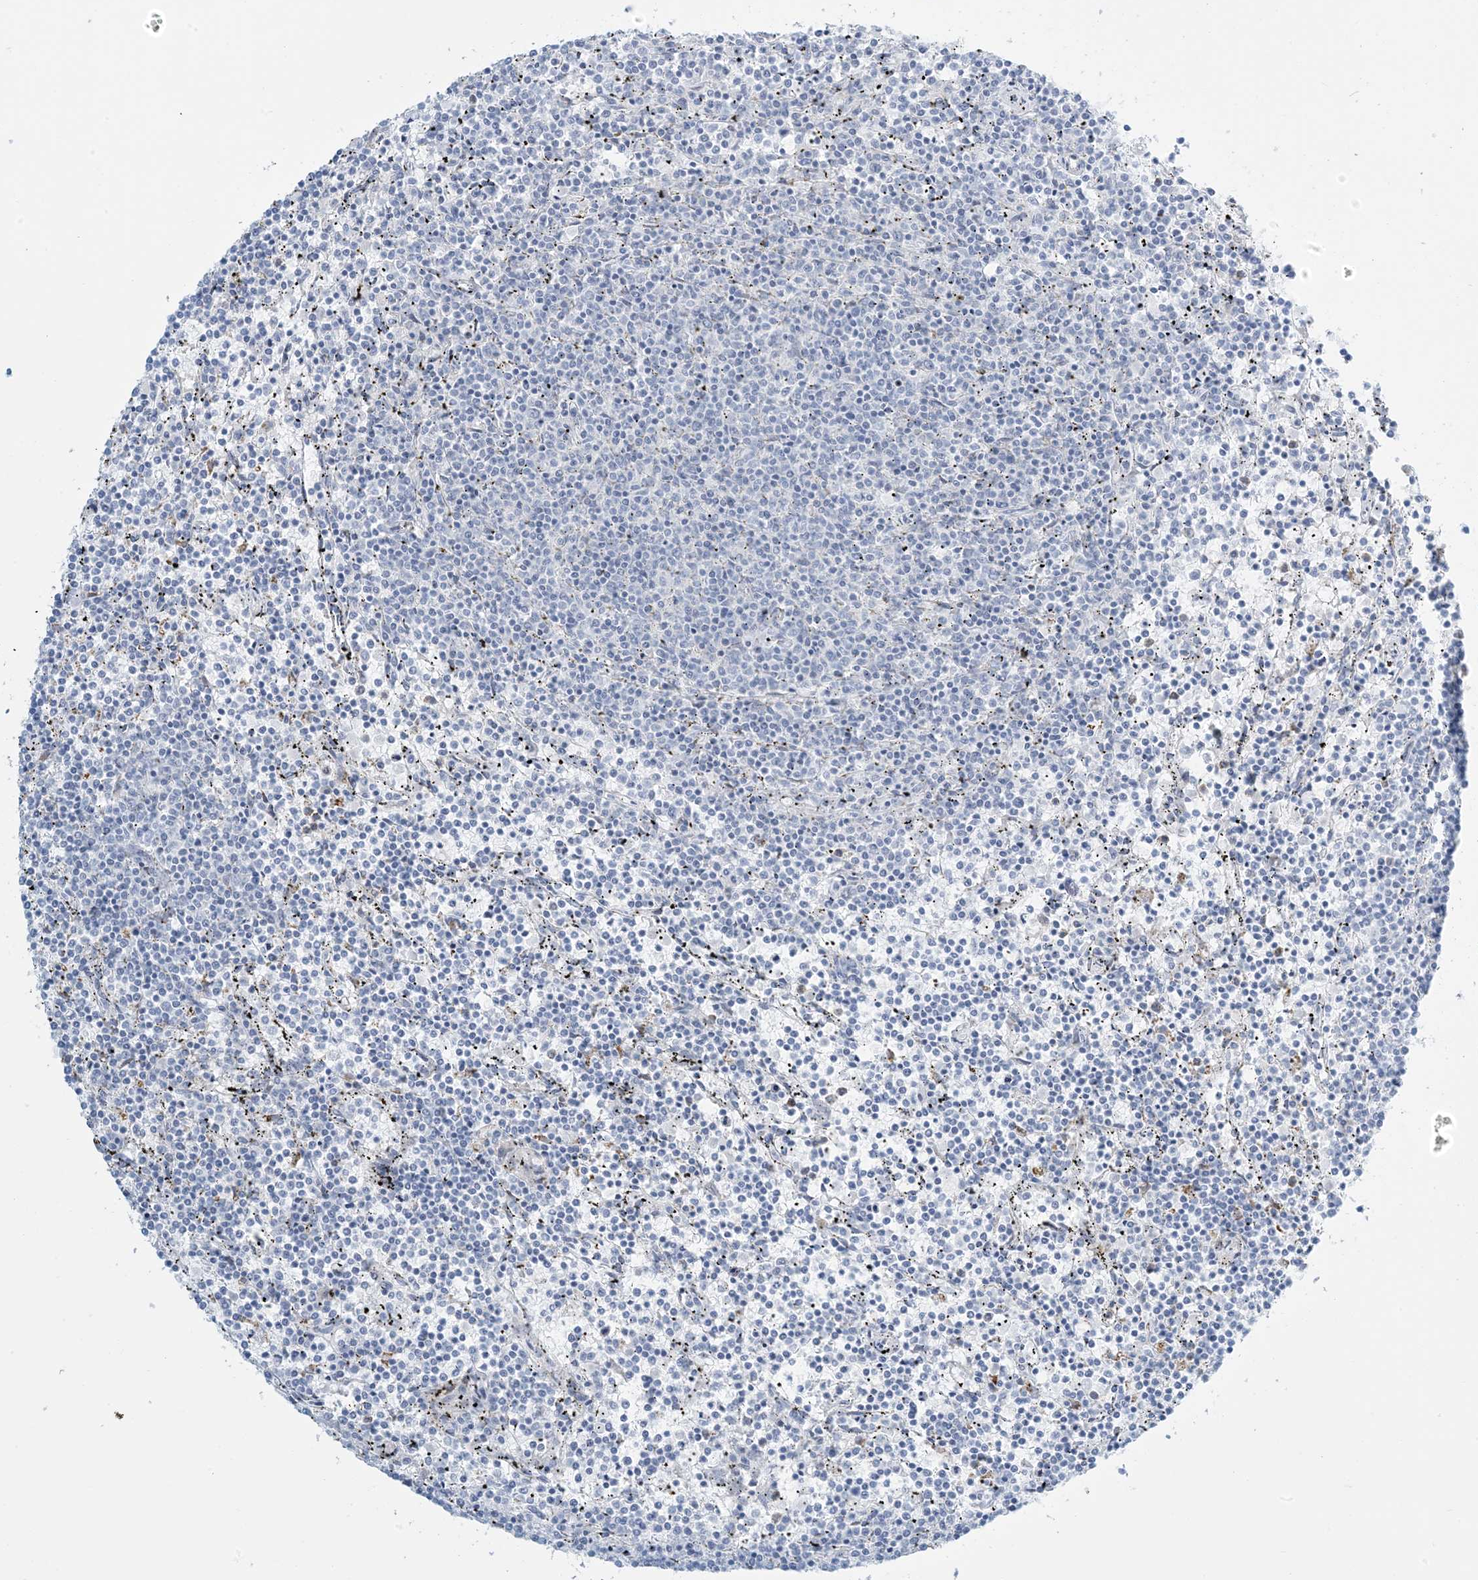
{"staining": {"intensity": "negative", "quantity": "none", "location": "none"}, "tissue": "lymphoma", "cell_type": "Tumor cells", "image_type": "cancer", "snomed": [{"axis": "morphology", "description": "Malignant lymphoma, non-Hodgkin's type, Low grade"}, {"axis": "topography", "description": "Spleen"}], "caption": "There is no significant positivity in tumor cells of low-grade malignant lymphoma, non-Hodgkin's type.", "gene": "ZDHHC4", "patient": {"sex": "female", "age": 50}}